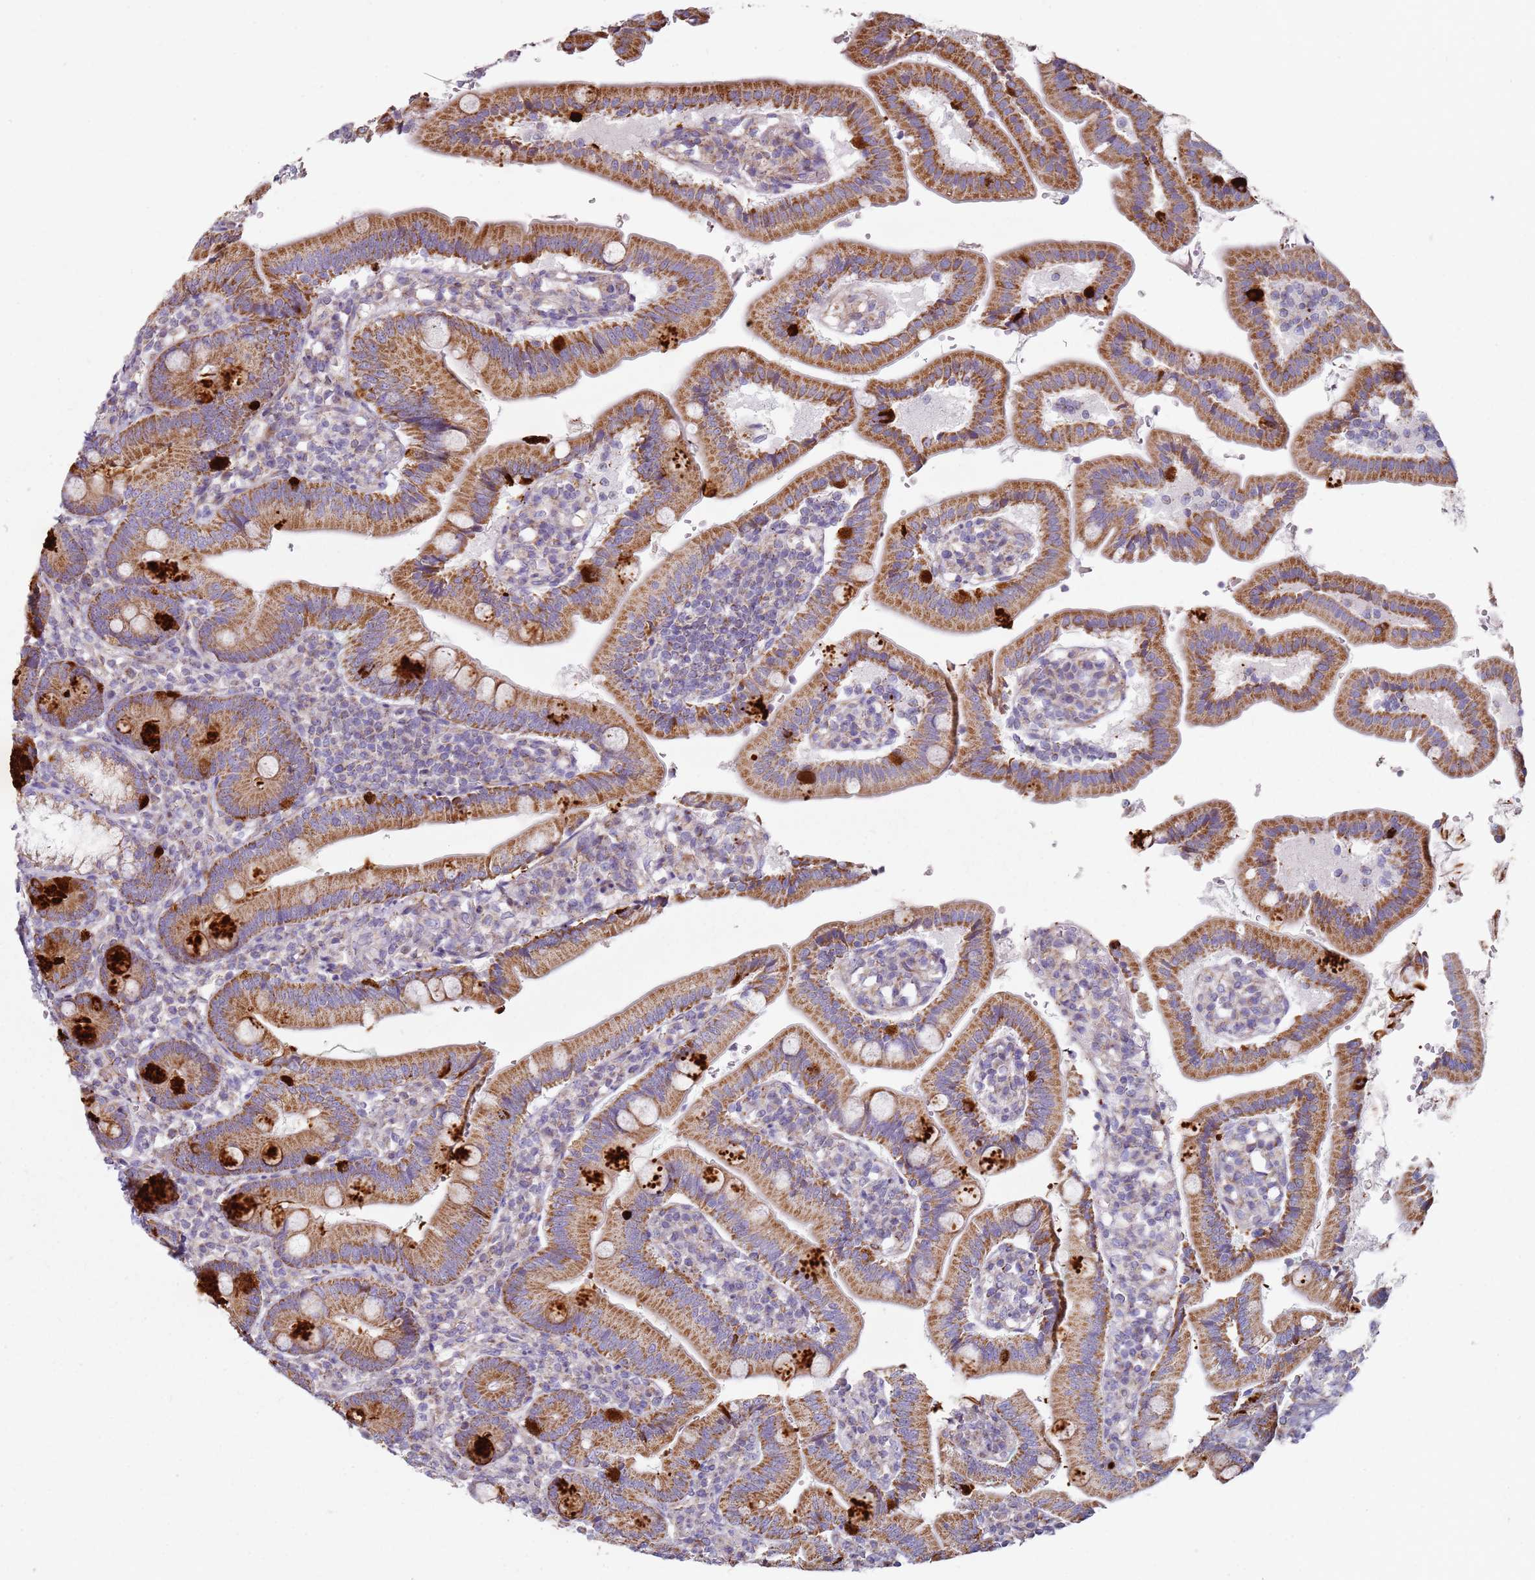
{"staining": {"intensity": "moderate", "quantity": ">75%", "location": "cytoplasmic/membranous"}, "tissue": "duodenum", "cell_type": "Glandular cells", "image_type": "normal", "snomed": [{"axis": "morphology", "description": "Normal tissue, NOS"}, {"axis": "topography", "description": "Duodenum"}], "caption": "DAB (3,3'-diaminobenzidine) immunohistochemical staining of unremarkable human duodenum shows moderate cytoplasmic/membranous protein staining in approximately >75% of glandular cells.", "gene": "ALS2", "patient": {"sex": "female", "age": 67}}